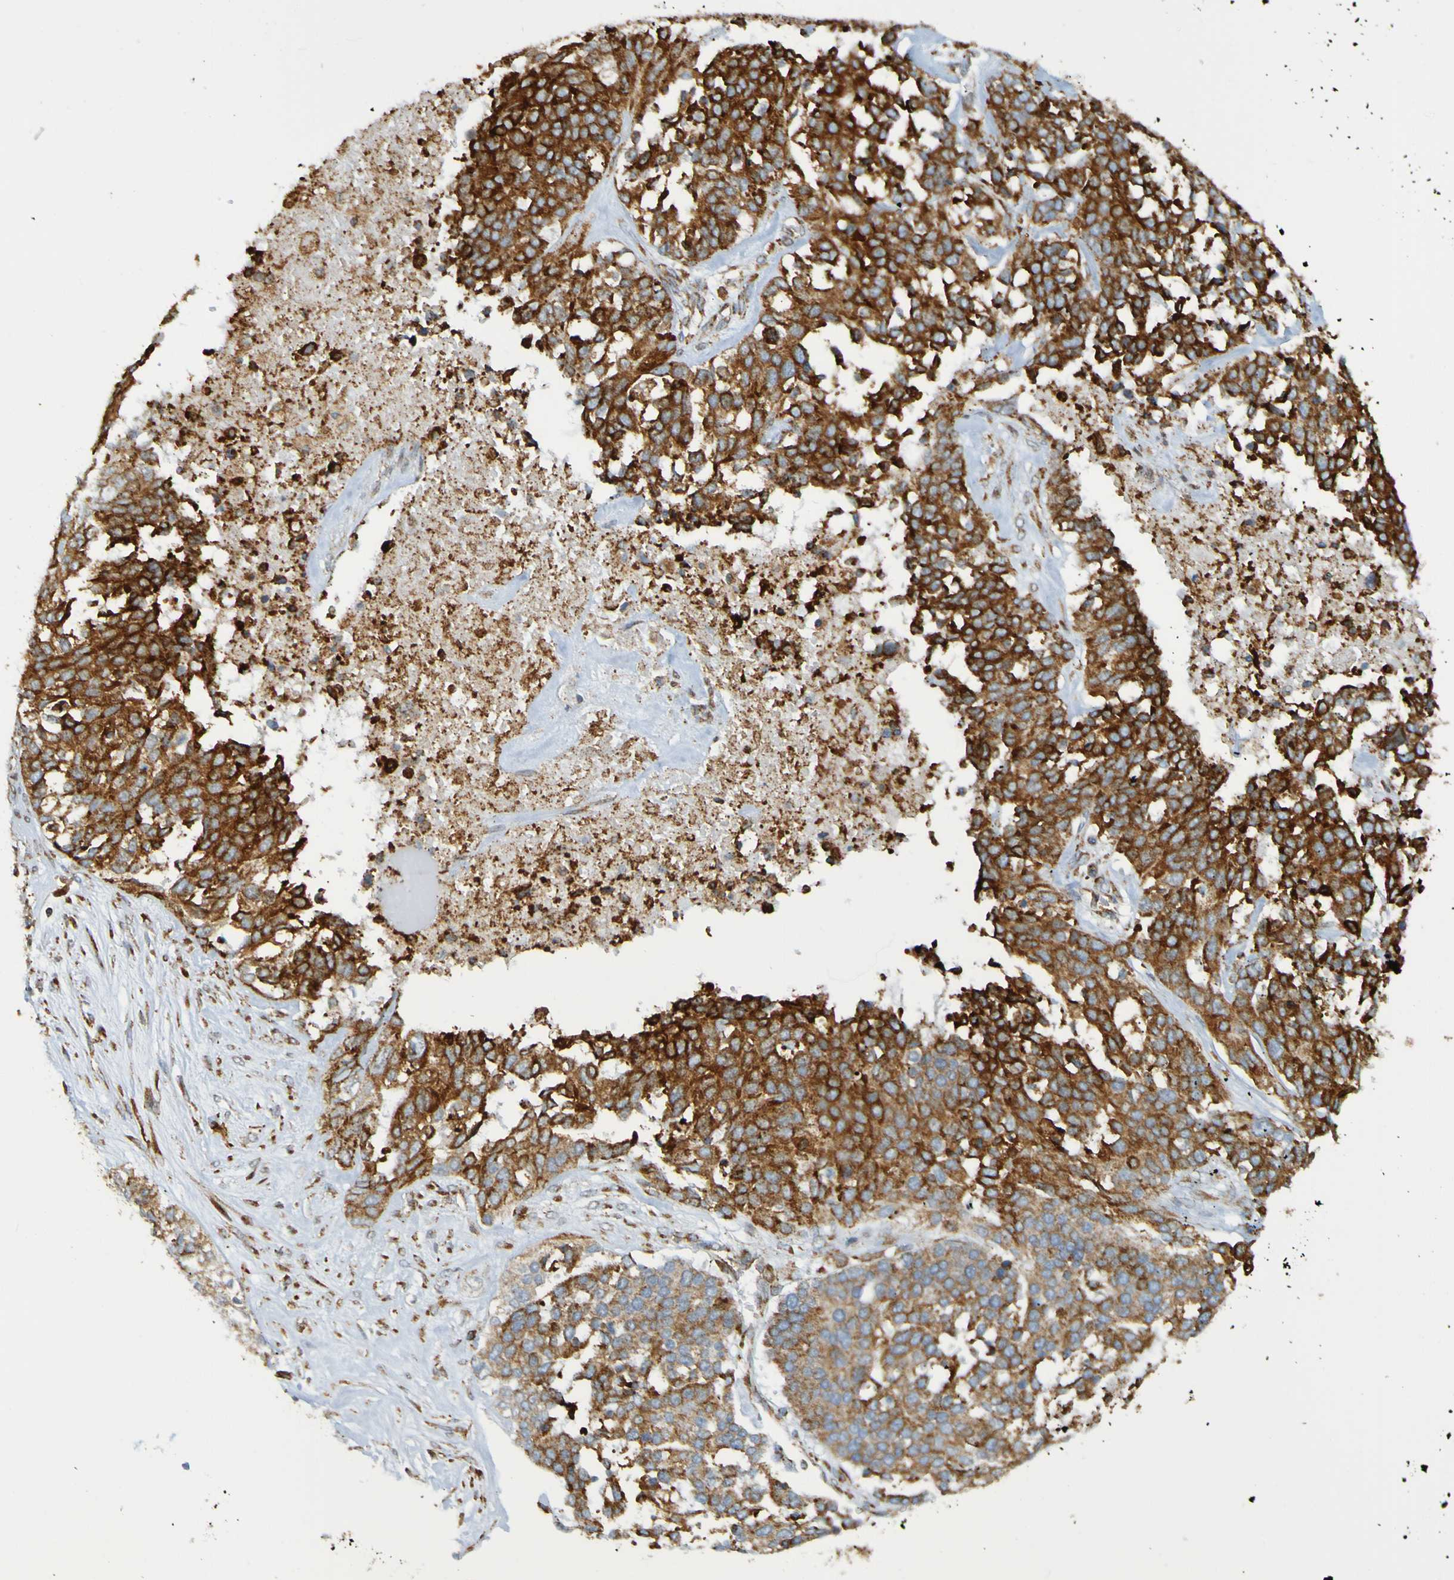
{"staining": {"intensity": "strong", "quantity": ">75%", "location": "cytoplasmic/membranous"}, "tissue": "ovarian cancer", "cell_type": "Tumor cells", "image_type": "cancer", "snomed": [{"axis": "morphology", "description": "Cystadenocarcinoma, serous, NOS"}, {"axis": "topography", "description": "Ovary"}], "caption": "Protein staining demonstrates strong cytoplasmic/membranous staining in approximately >75% of tumor cells in ovarian serous cystadenocarcinoma.", "gene": "PDIA3", "patient": {"sex": "female", "age": 44}}